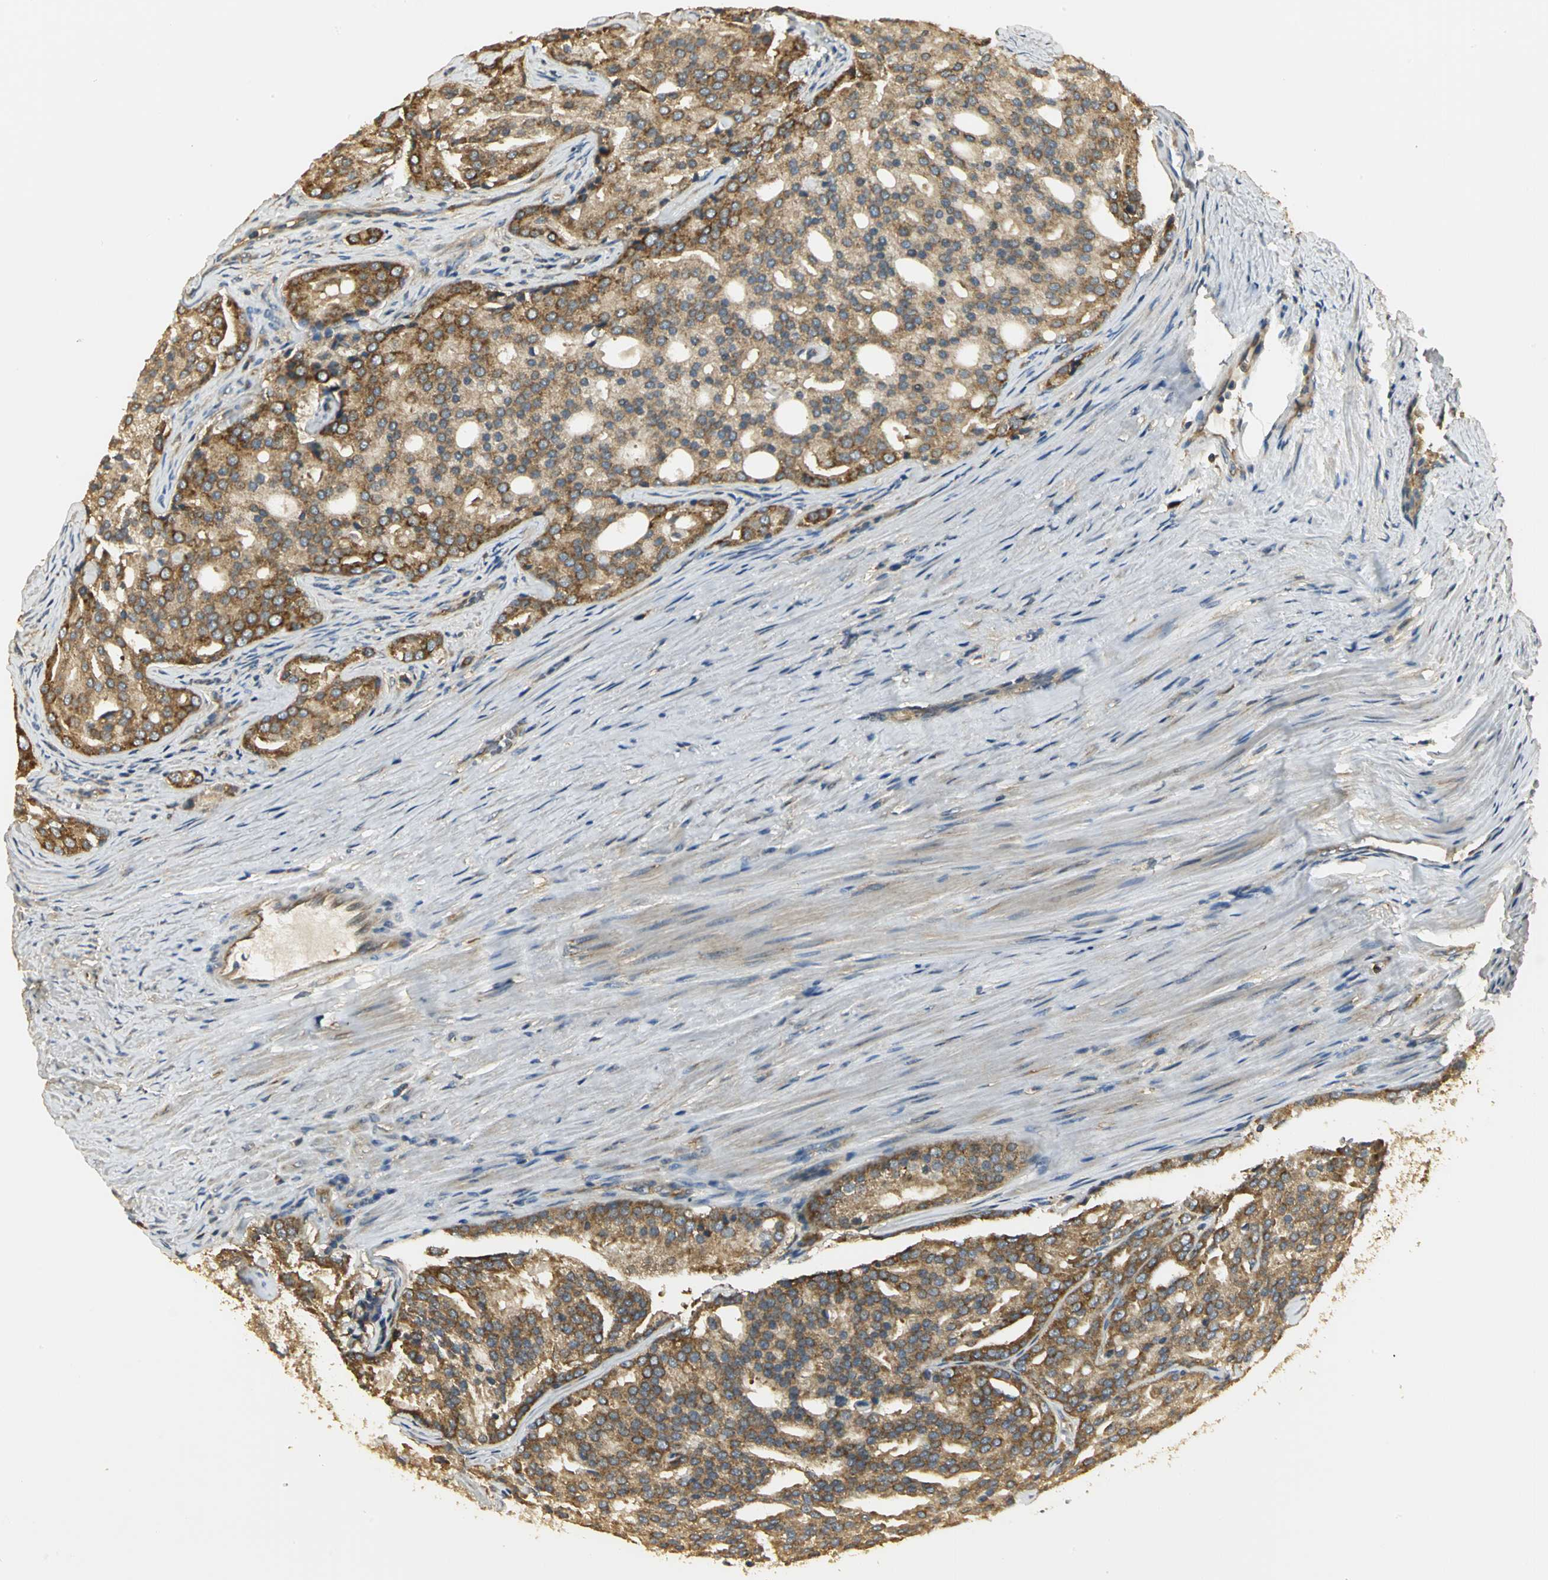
{"staining": {"intensity": "strong", "quantity": ">75%", "location": "cytoplasmic/membranous"}, "tissue": "prostate cancer", "cell_type": "Tumor cells", "image_type": "cancer", "snomed": [{"axis": "morphology", "description": "Adenocarcinoma, High grade"}, {"axis": "topography", "description": "Prostate"}], "caption": "High-power microscopy captured an immunohistochemistry (IHC) histopathology image of prostate cancer, revealing strong cytoplasmic/membranous expression in about >75% of tumor cells.", "gene": "RARS1", "patient": {"sex": "male", "age": 64}}